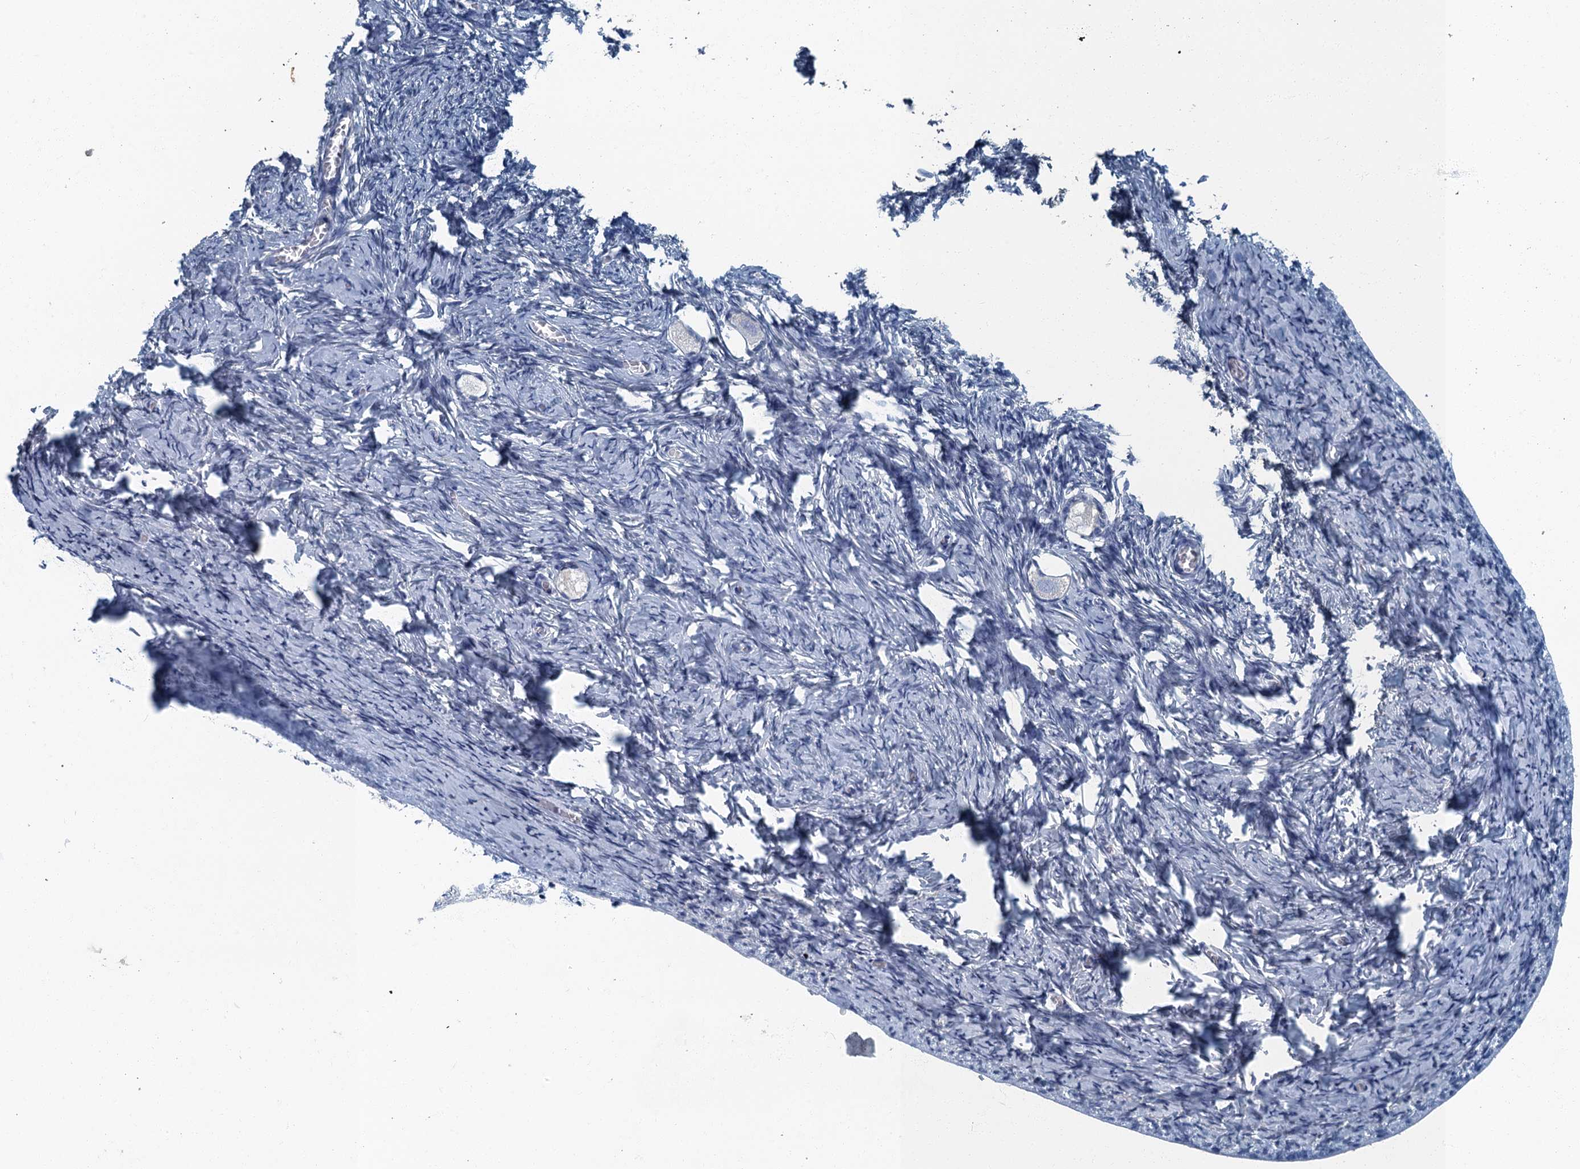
{"staining": {"intensity": "negative", "quantity": "none", "location": "none"}, "tissue": "ovary", "cell_type": "Follicle cells", "image_type": "normal", "snomed": [{"axis": "morphology", "description": "Normal tissue, NOS"}, {"axis": "topography", "description": "Ovary"}], "caption": "This is an IHC histopathology image of unremarkable human ovary. There is no expression in follicle cells.", "gene": "GADL1", "patient": {"sex": "female", "age": 27}}